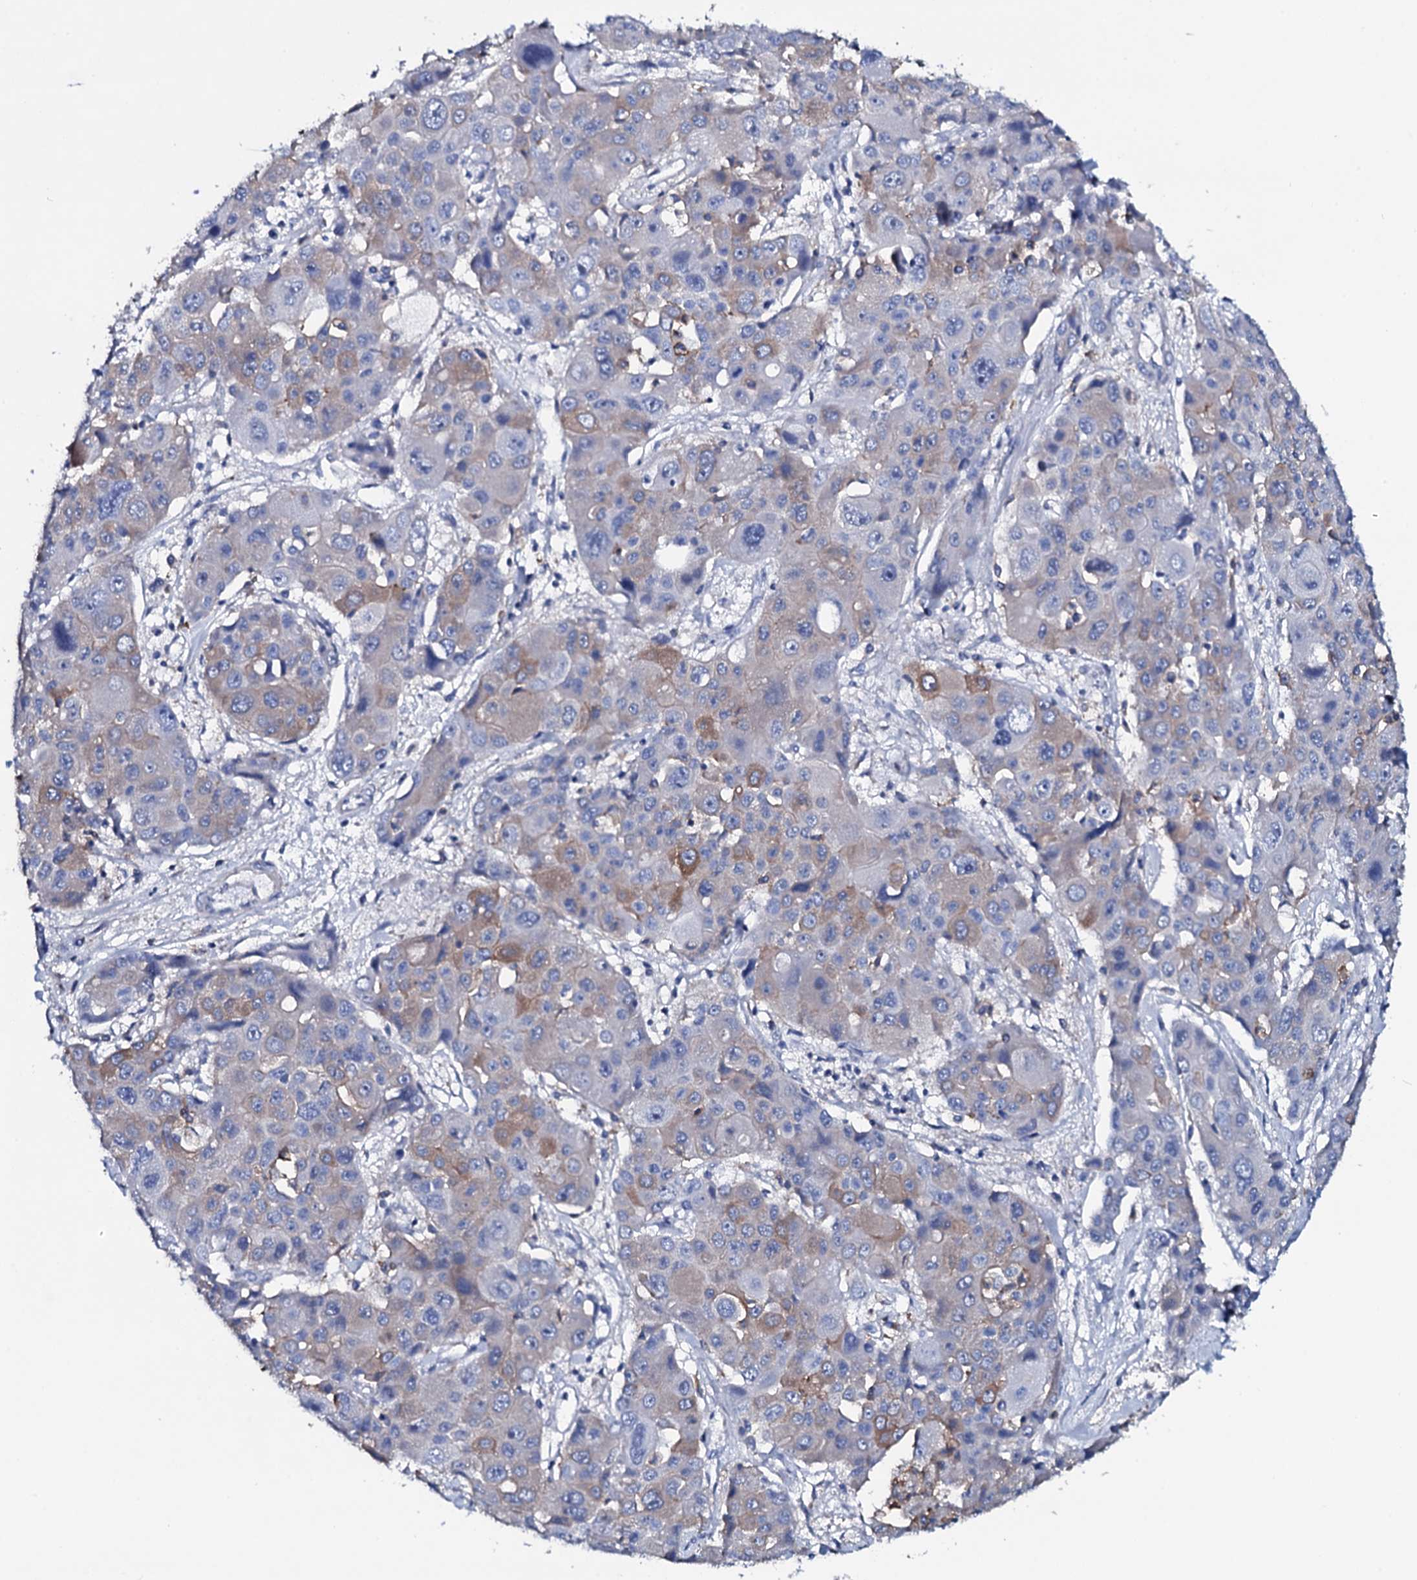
{"staining": {"intensity": "moderate", "quantity": "<25%", "location": "cytoplasmic/membranous"}, "tissue": "liver cancer", "cell_type": "Tumor cells", "image_type": "cancer", "snomed": [{"axis": "morphology", "description": "Cholangiocarcinoma"}, {"axis": "topography", "description": "Liver"}], "caption": "A photomicrograph of liver cancer stained for a protein displays moderate cytoplasmic/membranous brown staining in tumor cells.", "gene": "GYS2", "patient": {"sex": "male", "age": 67}}